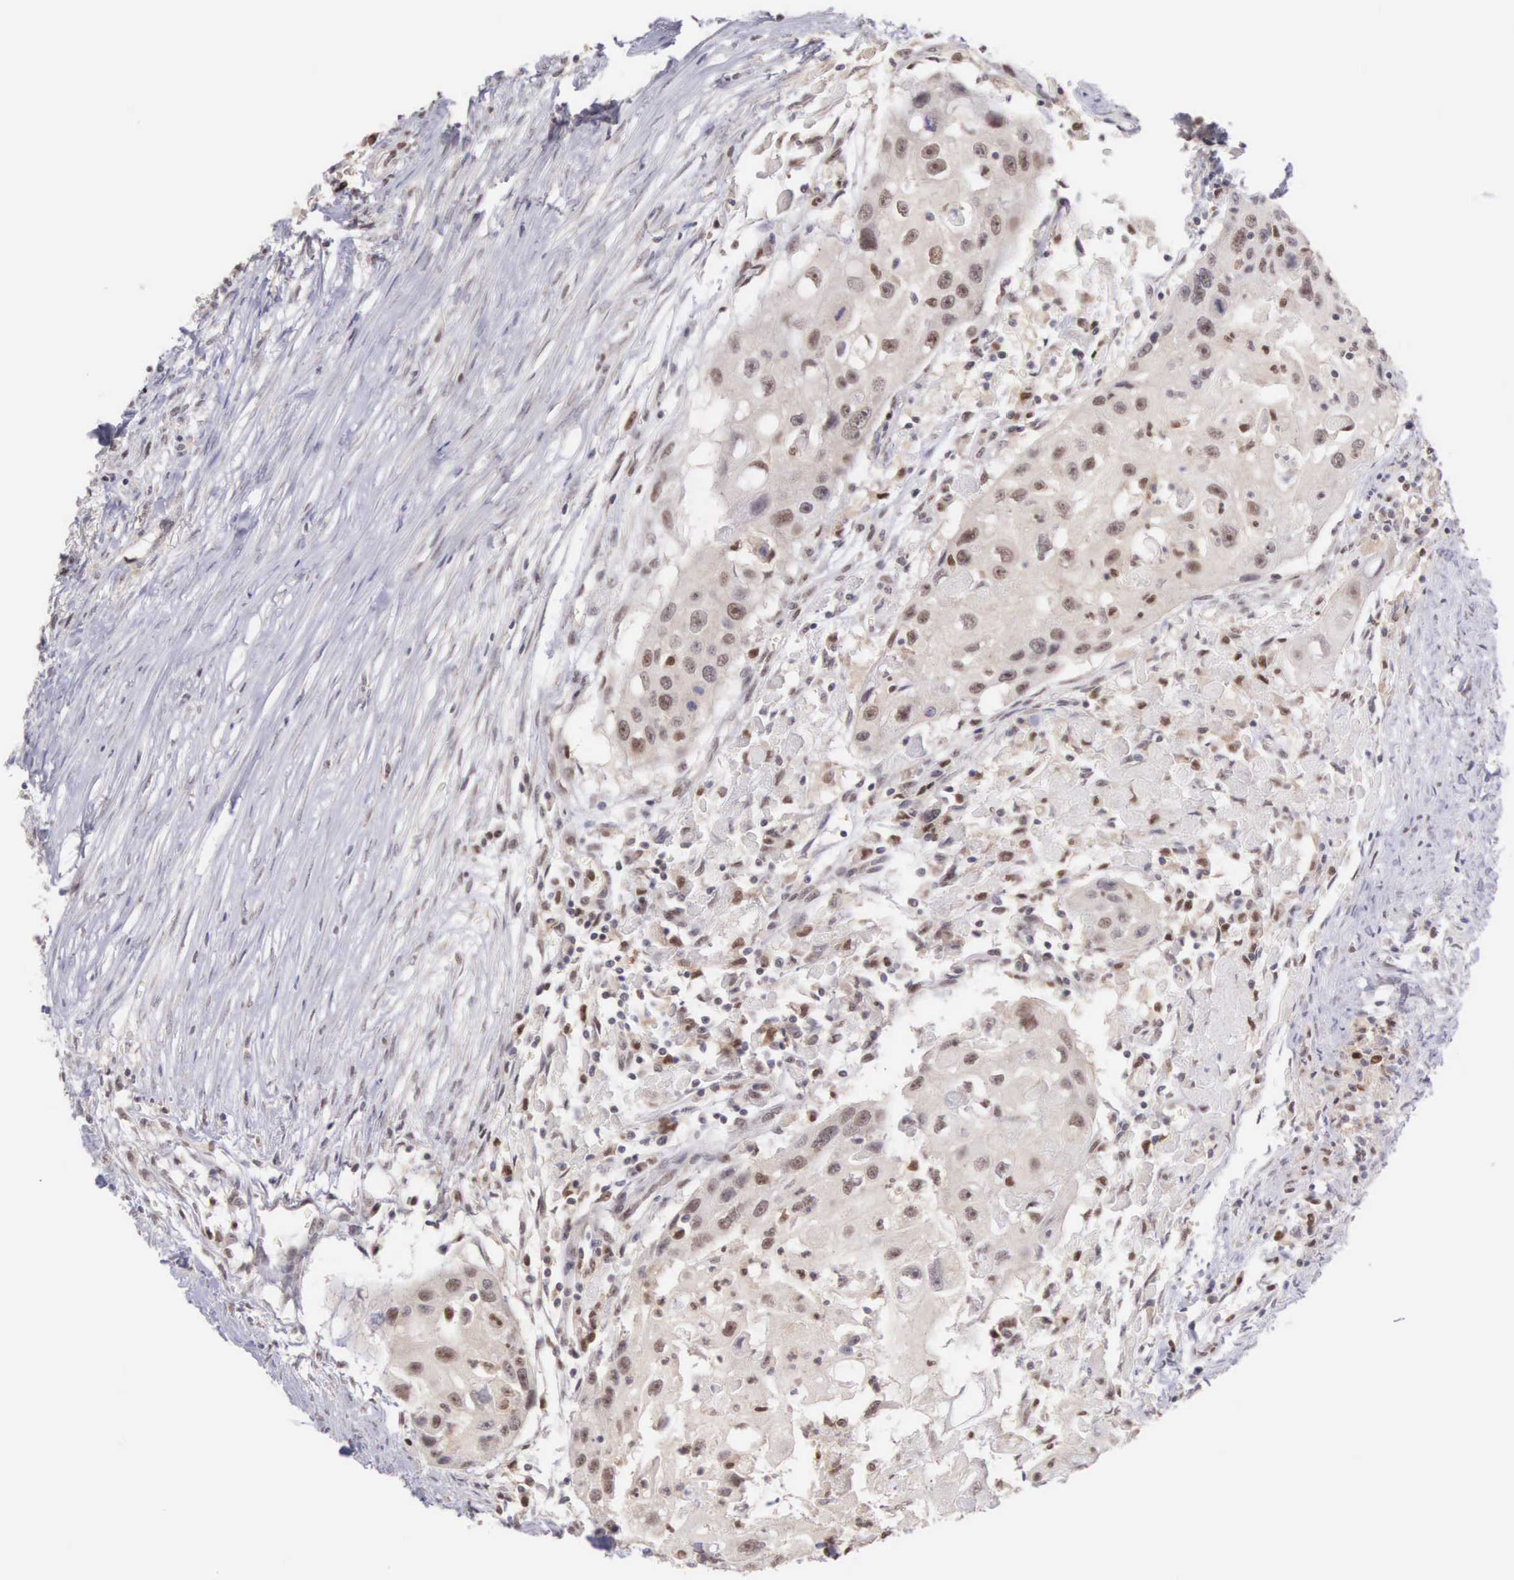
{"staining": {"intensity": "moderate", "quantity": "25%-75%", "location": "nuclear"}, "tissue": "head and neck cancer", "cell_type": "Tumor cells", "image_type": "cancer", "snomed": [{"axis": "morphology", "description": "Squamous cell carcinoma, NOS"}, {"axis": "topography", "description": "Head-Neck"}], "caption": "Immunohistochemistry (IHC) staining of squamous cell carcinoma (head and neck), which displays medium levels of moderate nuclear staining in approximately 25%-75% of tumor cells indicating moderate nuclear protein expression. The staining was performed using DAB (brown) for protein detection and nuclei were counterstained in hematoxylin (blue).", "gene": "GRK3", "patient": {"sex": "male", "age": 64}}